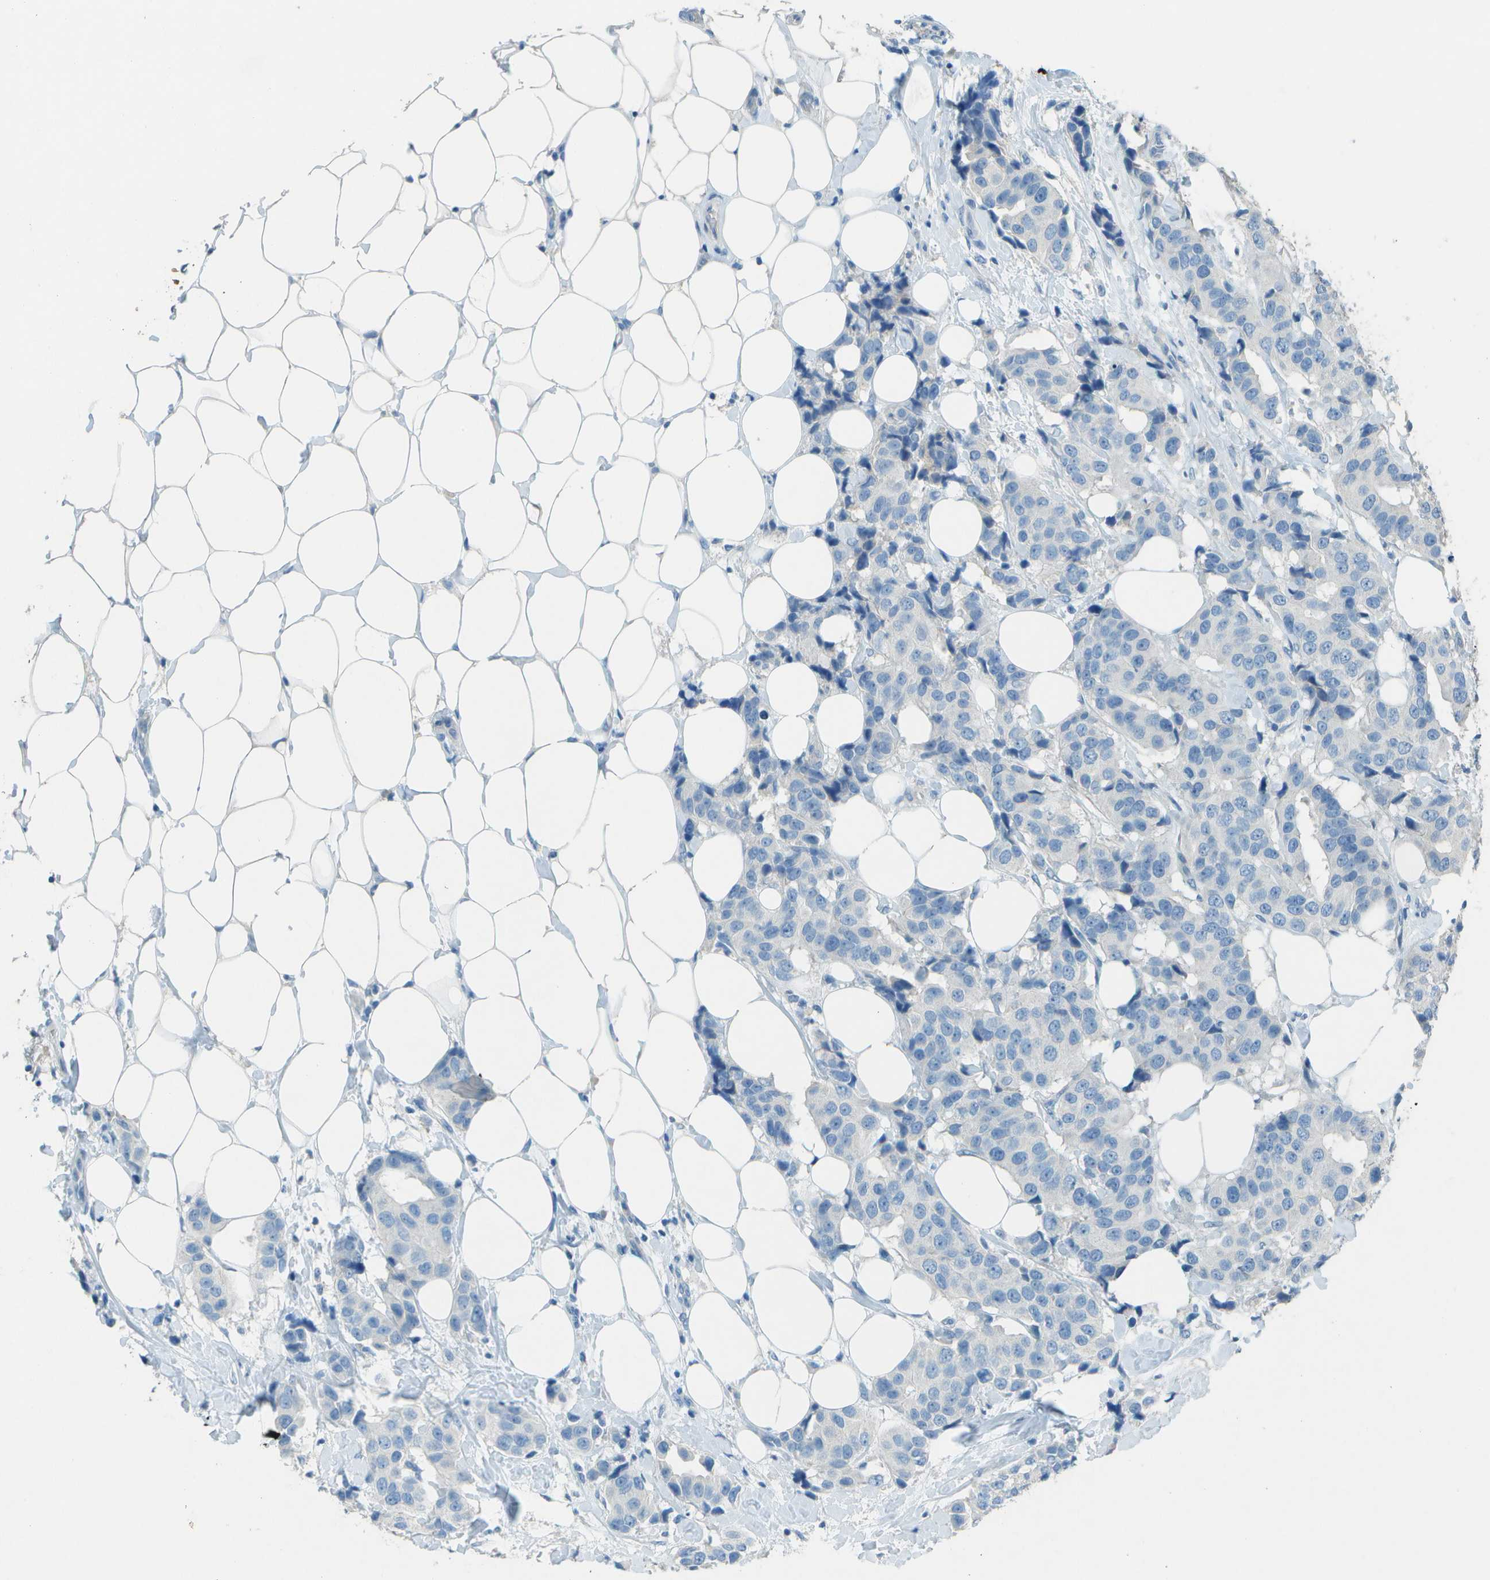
{"staining": {"intensity": "negative", "quantity": "none", "location": "none"}, "tissue": "breast cancer", "cell_type": "Tumor cells", "image_type": "cancer", "snomed": [{"axis": "morphology", "description": "Normal tissue, NOS"}, {"axis": "morphology", "description": "Duct carcinoma"}, {"axis": "topography", "description": "Breast"}], "caption": "This is an IHC histopathology image of human infiltrating ductal carcinoma (breast). There is no positivity in tumor cells.", "gene": "LGI2", "patient": {"sex": "female", "age": 39}}